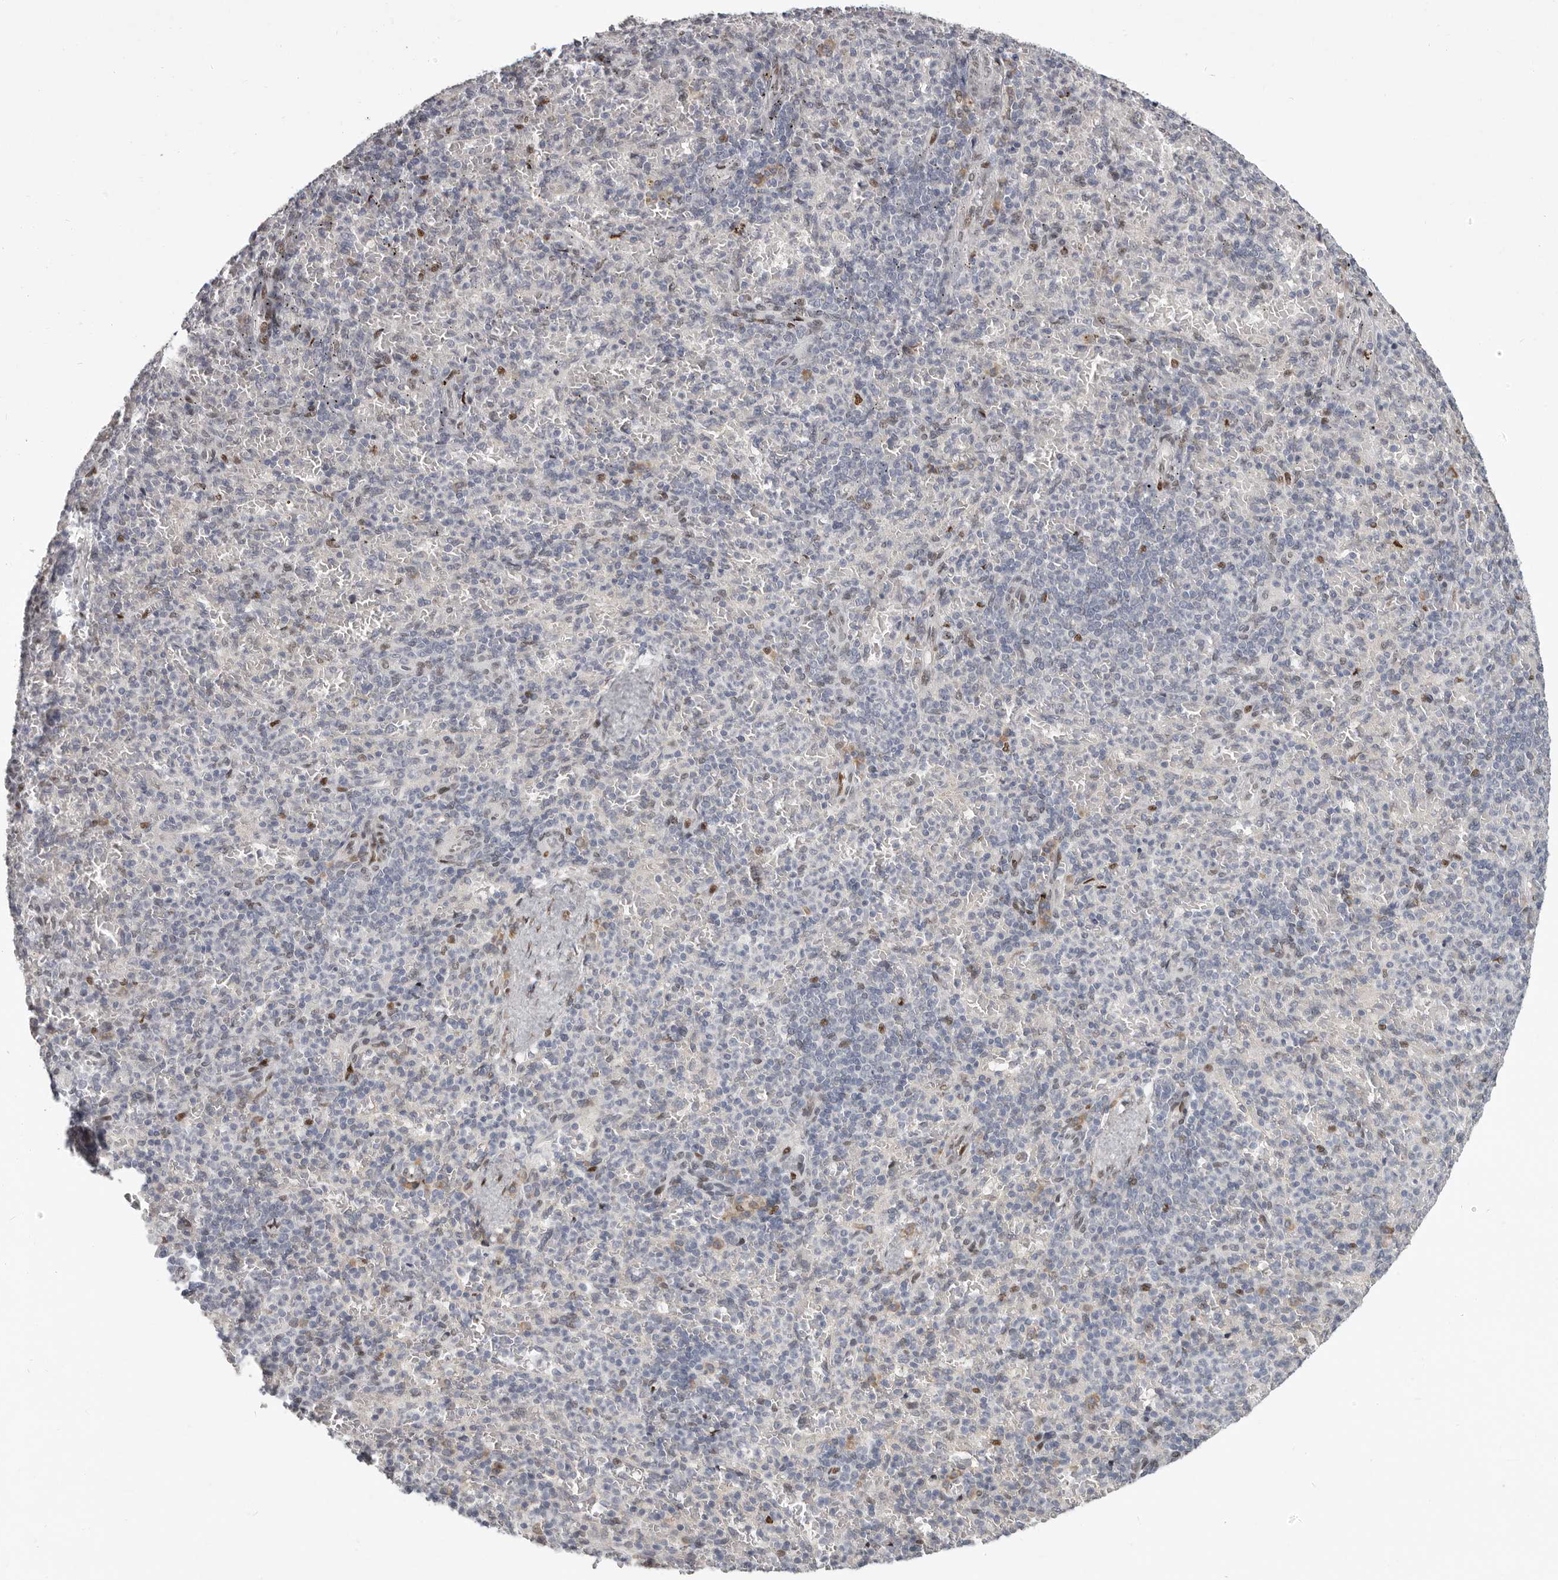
{"staining": {"intensity": "negative", "quantity": "none", "location": "none"}, "tissue": "spleen", "cell_type": "Cells in red pulp", "image_type": "normal", "snomed": [{"axis": "morphology", "description": "Normal tissue, NOS"}, {"axis": "topography", "description": "Spleen"}], "caption": "High magnification brightfield microscopy of normal spleen stained with DAB (brown) and counterstained with hematoxylin (blue): cells in red pulp show no significant staining. Nuclei are stained in blue.", "gene": "SRP19", "patient": {"sex": "female", "age": 74}}